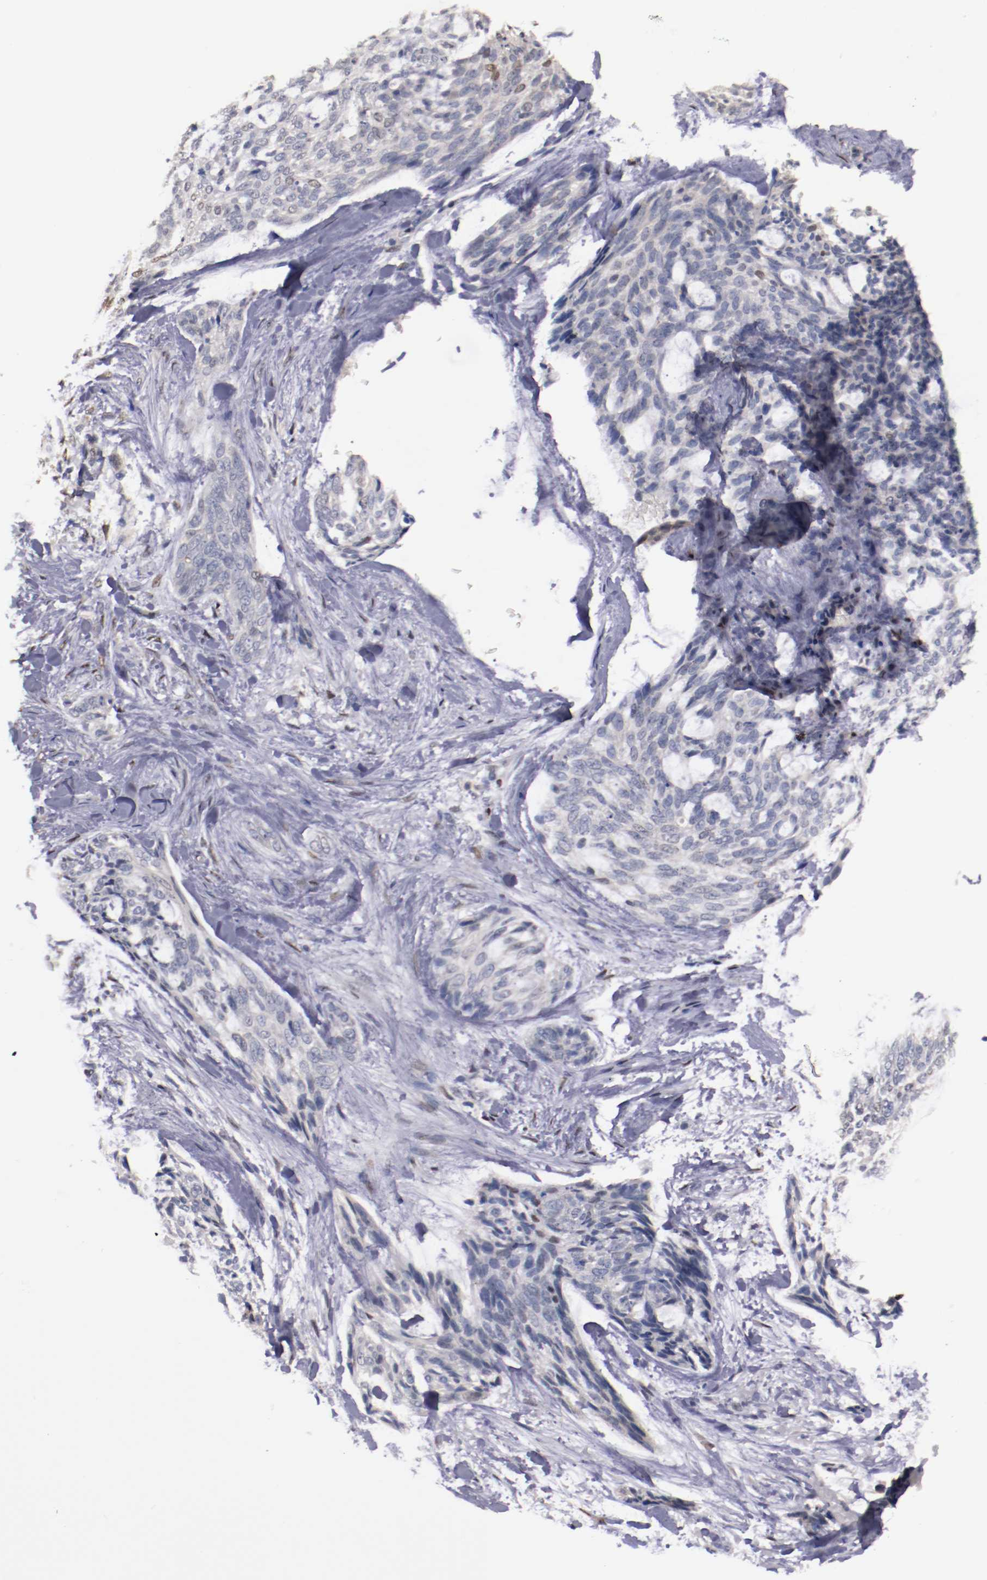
{"staining": {"intensity": "weak", "quantity": "<25%", "location": "cytoplasmic/membranous"}, "tissue": "skin cancer", "cell_type": "Tumor cells", "image_type": "cancer", "snomed": [{"axis": "morphology", "description": "Normal tissue, NOS"}, {"axis": "morphology", "description": "Basal cell carcinoma"}, {"axis": "topography", "description": "Skin"}], "caption": "This histopathology image is of skin cancer stained with immunohistochemistry to label a protein in brown with the nuclei are counter-stained blue. There is no expression in tumor cells.", "gene": "FAM81A", "patient": {"sex": "female", "age": 71}}